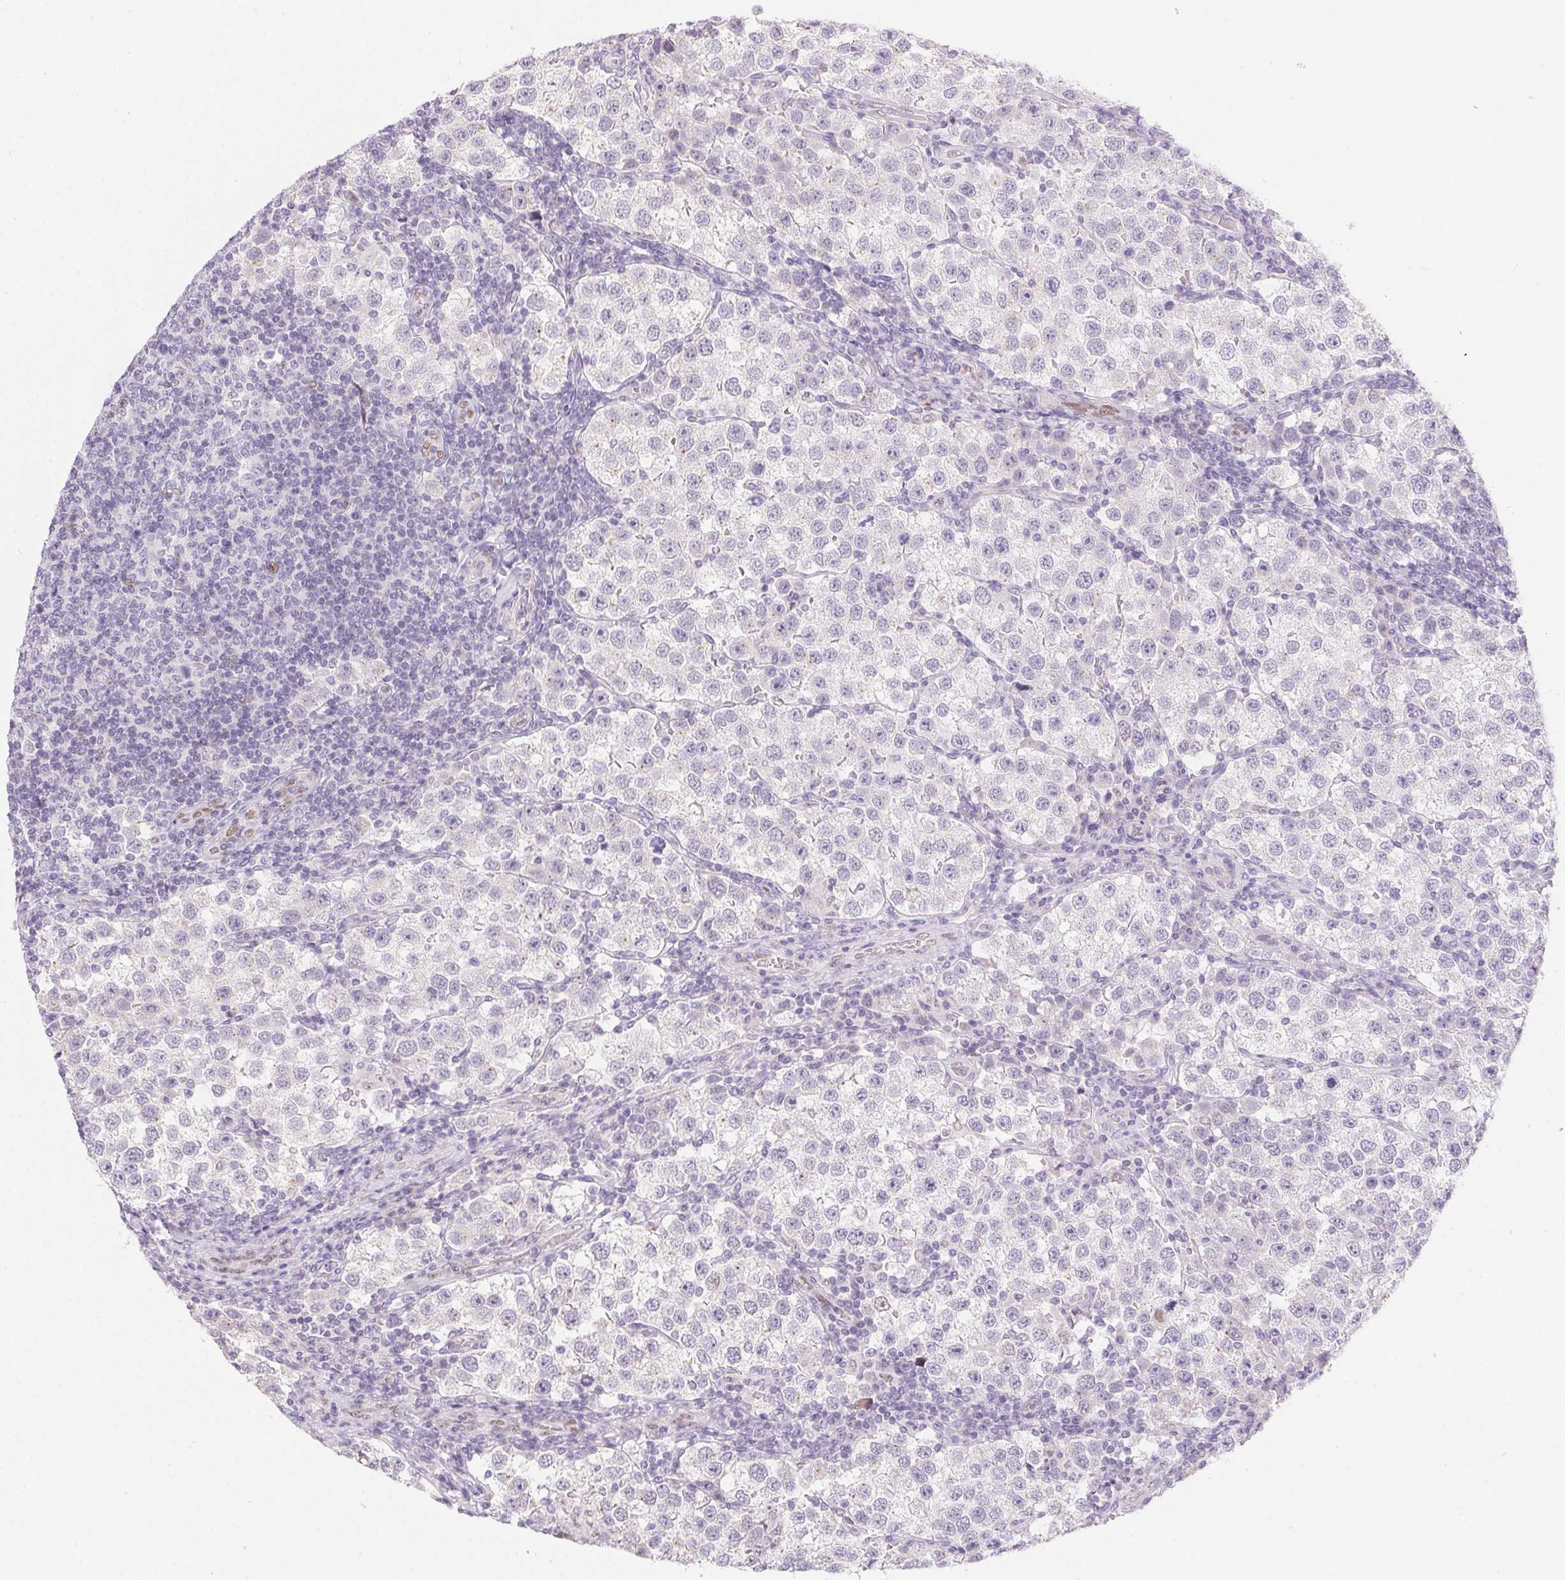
{"staining": {"intensity": "negative", "quantity": "none", "location": "none"}, "tissue": "testis cancer", "cell_type": "Tumor cells", "image_type": "cancer", "snomed": [{"axis": "morphology", "description": "Seminoma, NOS"}, {"axis": "topography", "description": "Testis"}], "caption": "DAB (3,3'-diaminobenzidine) immunohistochemical staining of testis seminoma exhibits no significant positivity in tumor cells.", "gene": "SP9", "patient": {"sex": "male", "age": 37}}